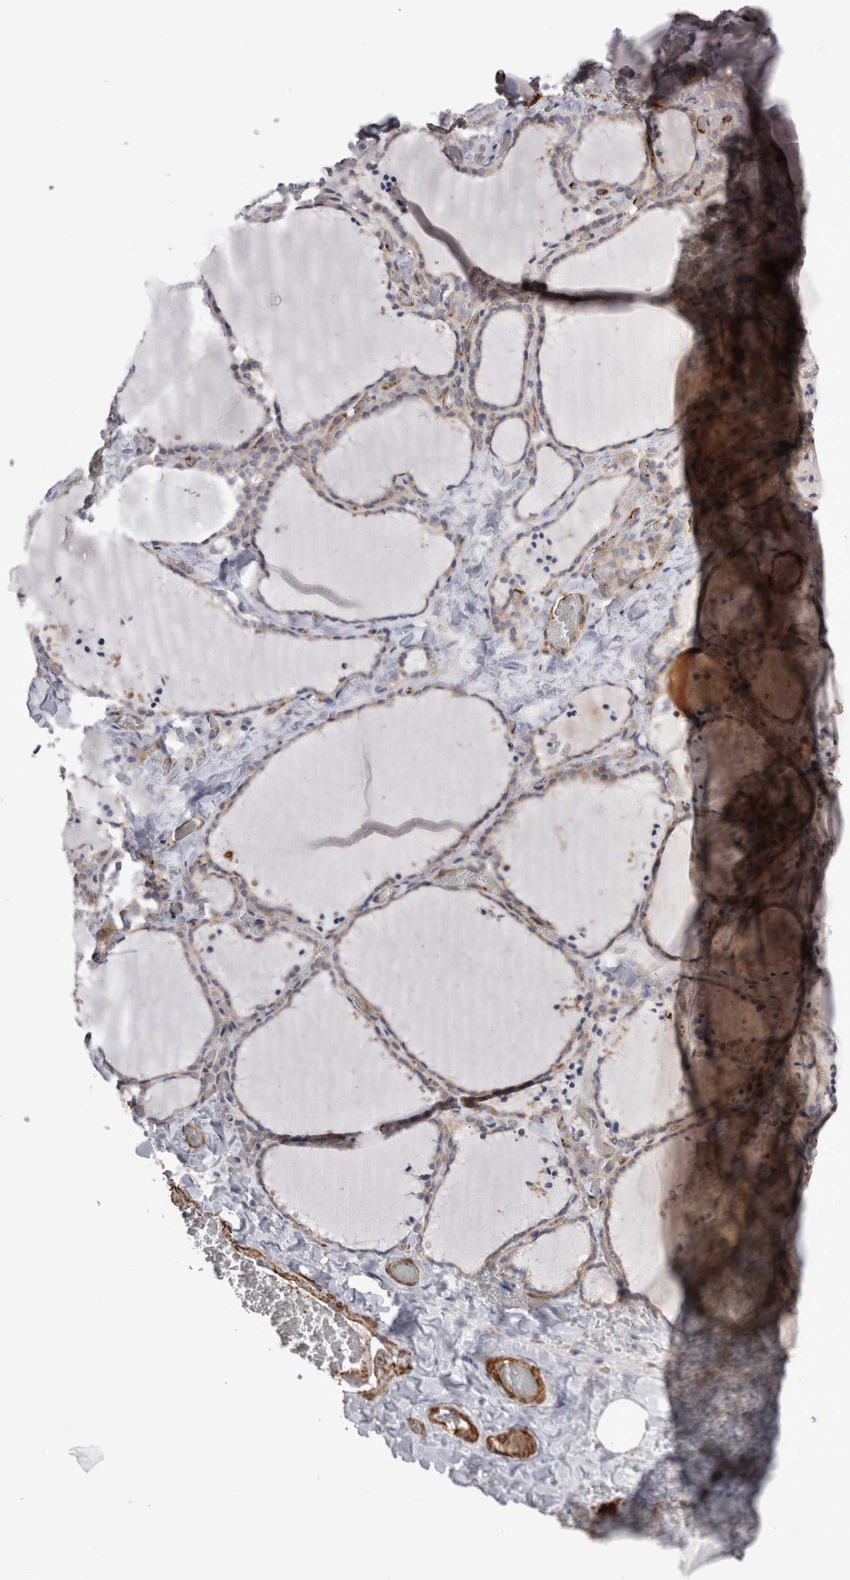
{"staining": {"intensity": "weak", "quantity": "<25%", "location": "cytoplasmic/membranous"}, "tissue": "thyroid gland", "cell_type": "Glandular cells", "image_type": "normal", "snomed": [{"axis": "morphology", "description": "Normal tissue, NOS"}, {"axis": "topography", "description": "Thyroid gland"}], "caption": "IHC micrograph of normal human thyroid gland stained for a protein (brown), which reveals no staining in glandular cells. The staining was performed using DAB to visualize the protein expression in brown, while the nuclei were stained in blue with hematoxylin (Magnification: 20x).", "gene": "EPRS1", "patient": {"sex": "female", "age": 22}}